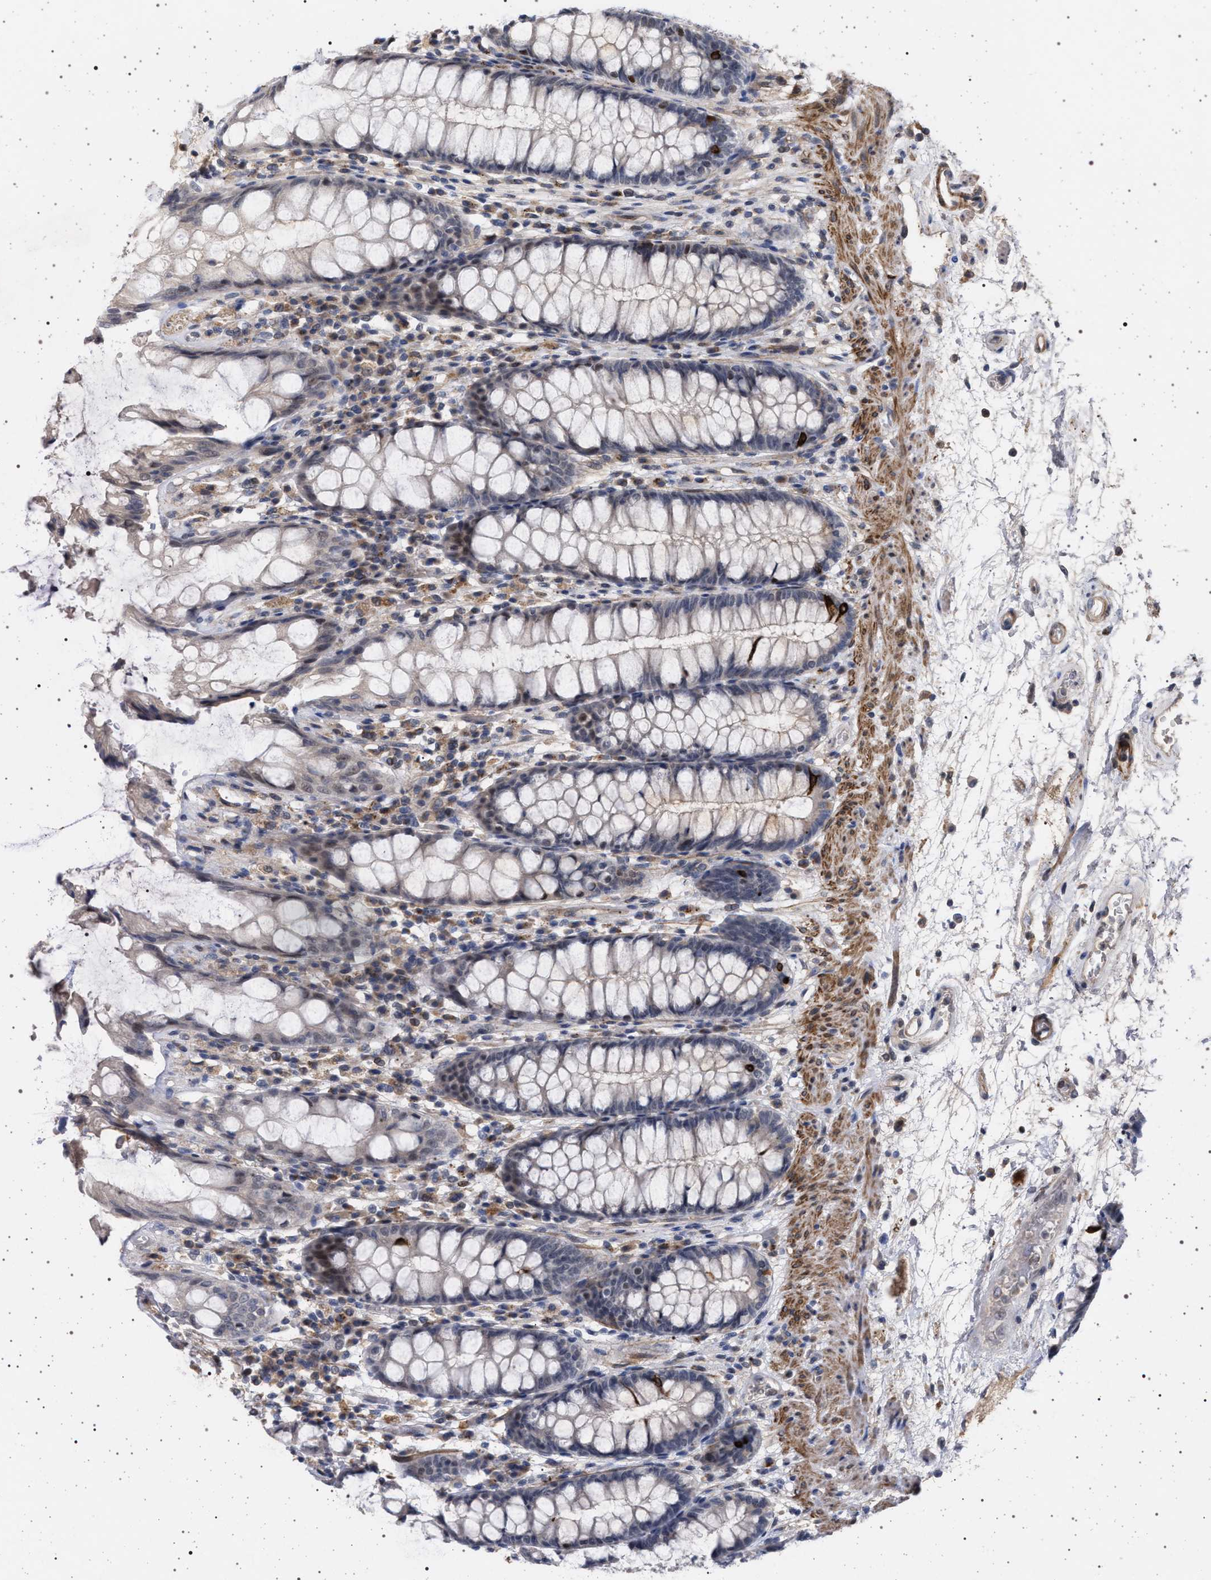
{"staining": {"intensity": "moderate", "quantity": "25%-75%", "location": "cytoplasmic/membranous,nuclear"}, "tissue": "rectum", "cell_type": "Glandular cells", "image_type": "normal", "snomed": [{"axis": "morphology", "description": "Normal tissue, NOS"}, {"axis": "topography", "description": "Rectum"}], "caption": "A micrograph of rectum stained for a protein displays moderate cytoplasmic/membranous,nuclear brown staining in glandular cells. The staining is performed using DAB brown chromogen to label protein expression. The nuclei are counter-stained blue using hematoxylin.", "gene": "RBM48", "patient": {"sex": "male", "age": 64}}